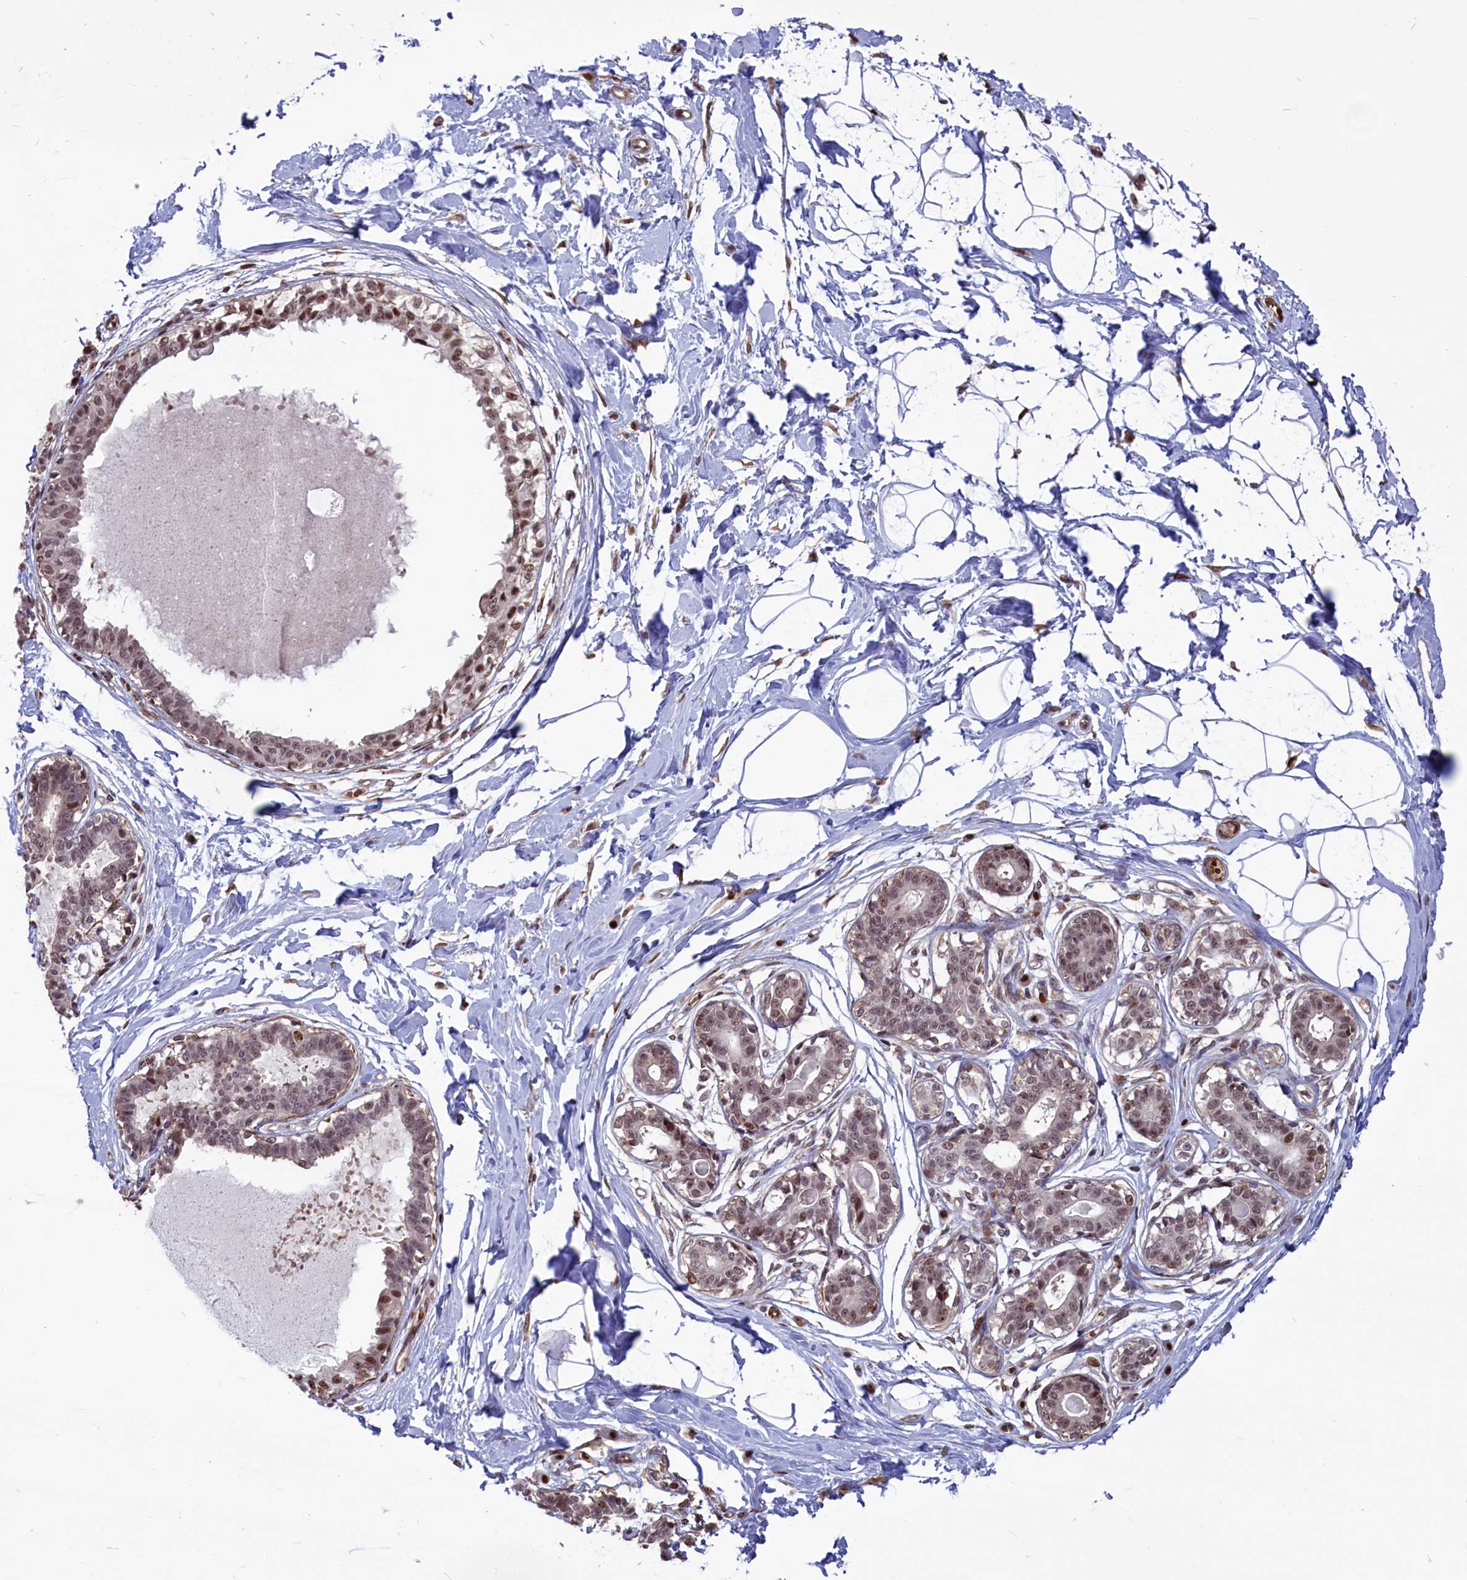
{"staining": {"intensity": "moderate", "quantity": ">75%", "location": "cytoplasmic/membranous,nuclear"}, "tissue": "breast", "cell_type": "Adipocytes", "image_type": "normal", "snomed": [{"axis": "morphology", "description": "Normal tissue, NOS"}, {"axis": "topography", "description": "Breast"}], "caption": "Unremarkable breast reveals moderate cytoplasmic/membranous,nuclear staining in about >75% of adipocytes, visualized by immunohistochemistry.", "gene": "SHFL", "patient": {"sex": "female", "age": 45}}